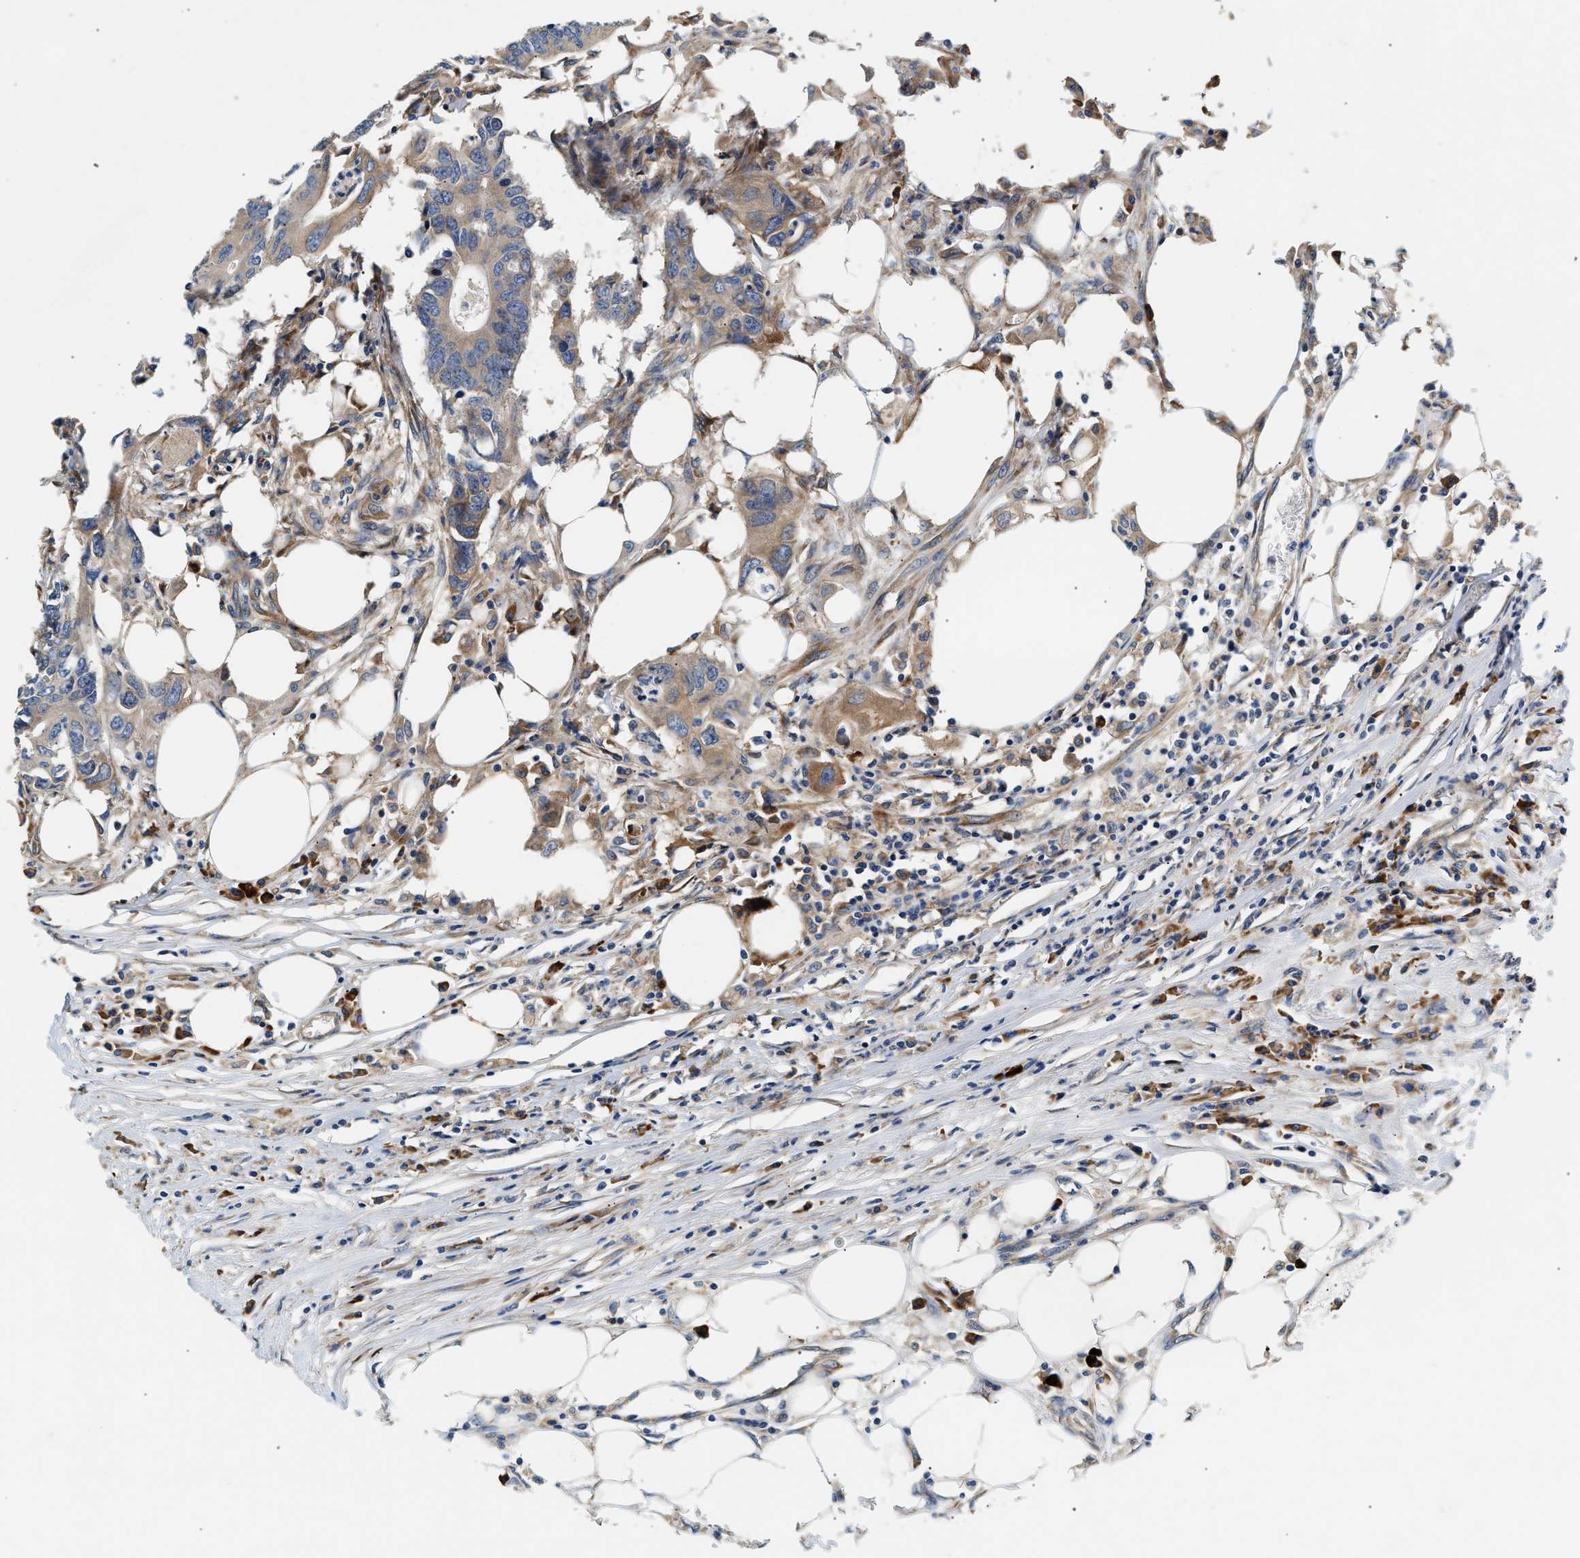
{"staining": {"intensity": "weak", "quantity": ">75%", "location": "cytoplasmic/membranous"}, "tissue": "colorectal cancer", "cell_type": "Tumor cells", "image_type": "cancer", "snomed": [{"axis": "morphology", "description": "Adenocarcinoma, NOS"}, {"axis": "topography", "description": "Colon"}], "caption": "Colorectal adenocarcinoma stained with a brown dye shows weak cytoplasmic/membranous positive positivity in about >75% of tumor cells.", "gene": "IFT74", "patient": {"sex": "male", "age": 71}}